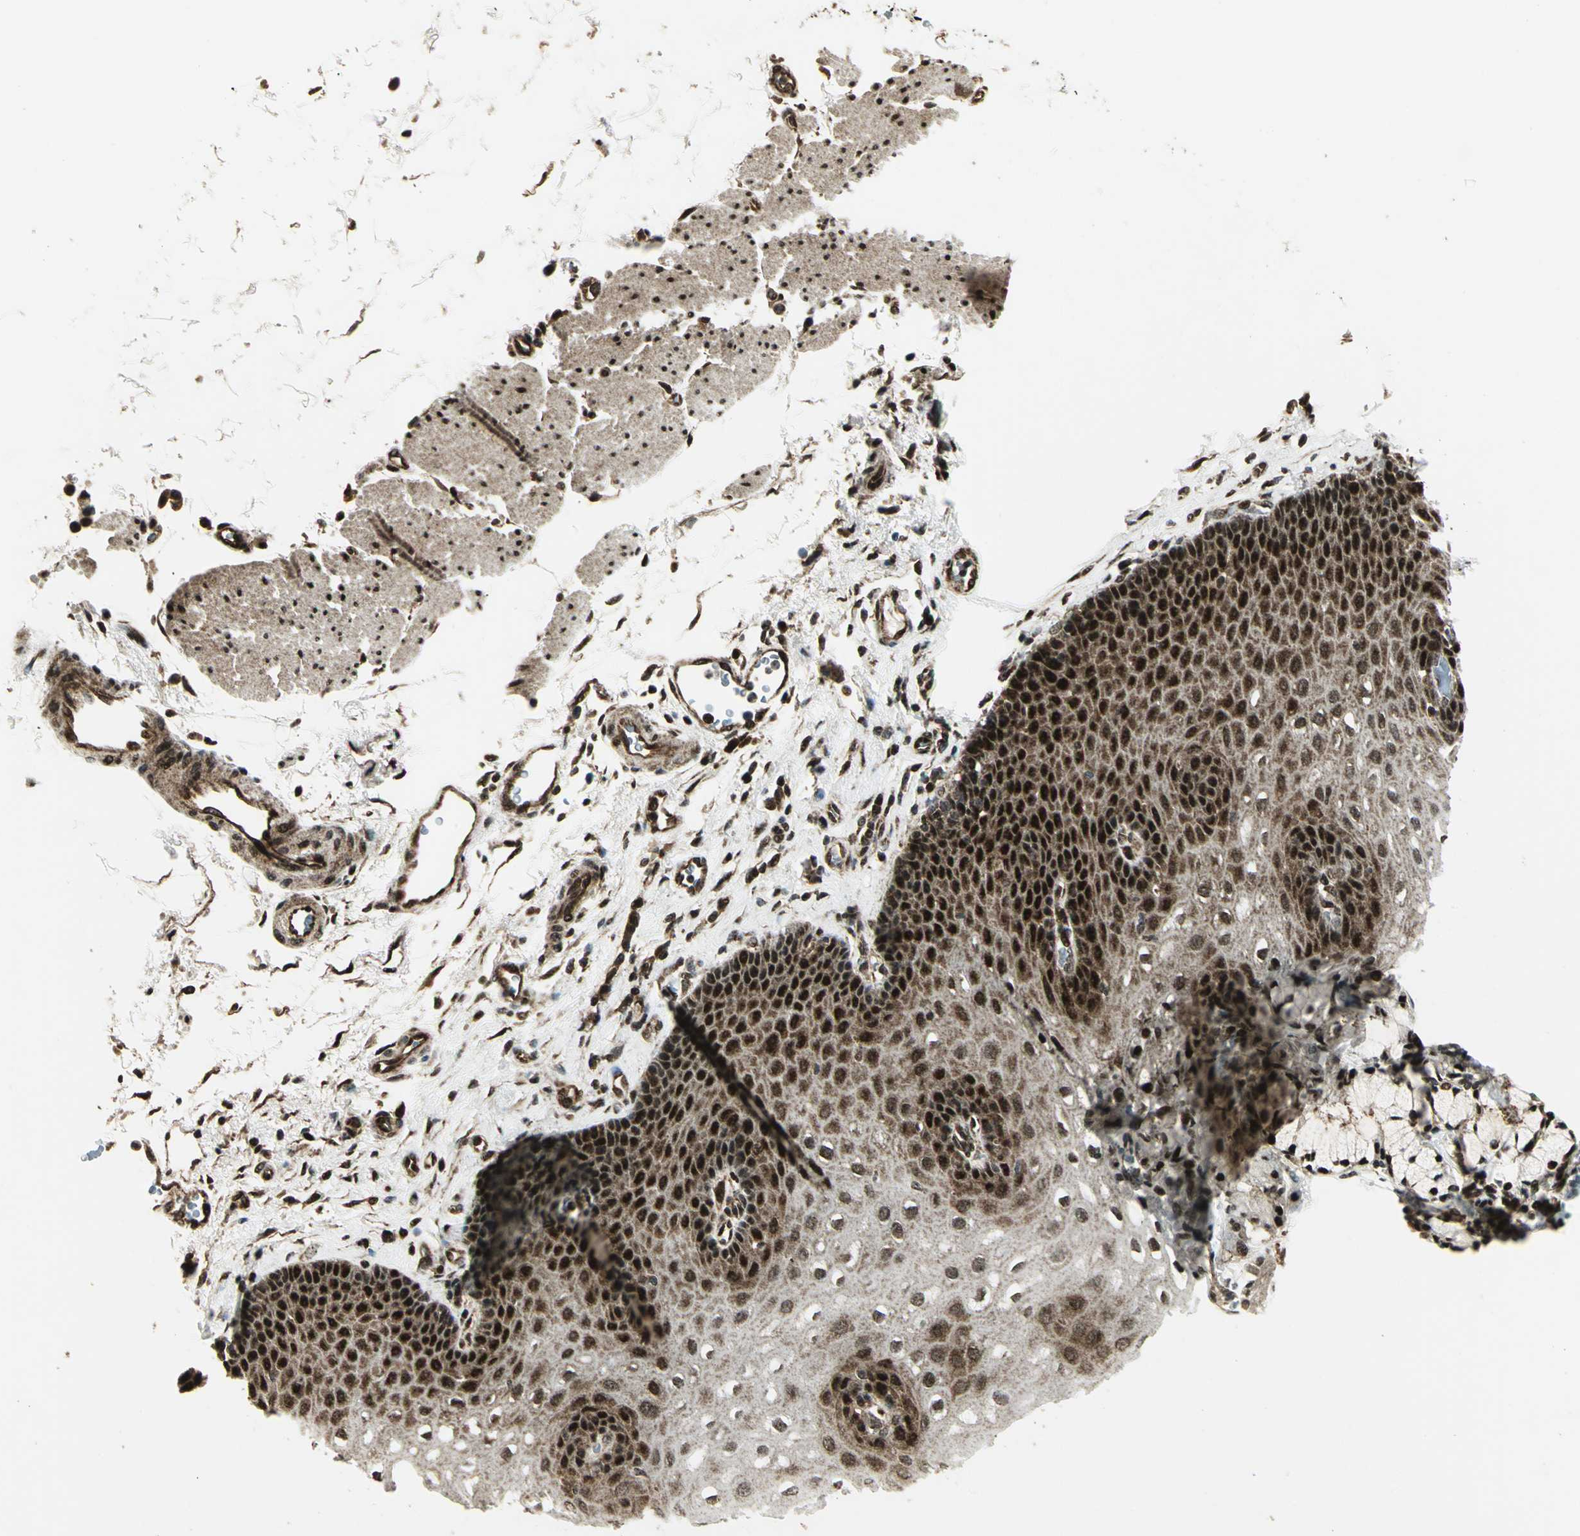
{"staining": {"intensity": "strong", "quantity": ">75%", "location": "cytoplasmic/membranous,nuclear"}, "tissue": "esophagus", "cell_type": "Squamous epithelial cells", "image_type": "normal", "snomed": [{"axis": "morphology", "description": "Normal tissue, NOS"}, {"axis": "topography", "description": "Esophagus"}], "caption": "Protein expression analysis of normal human esophagus reveals strong cytoplasmic/membranous,nuclear positivity in approximately >75% of squamous epithelial cells.", "gene": "COPS5", "patient": {"sex": "female", "age": 72}}